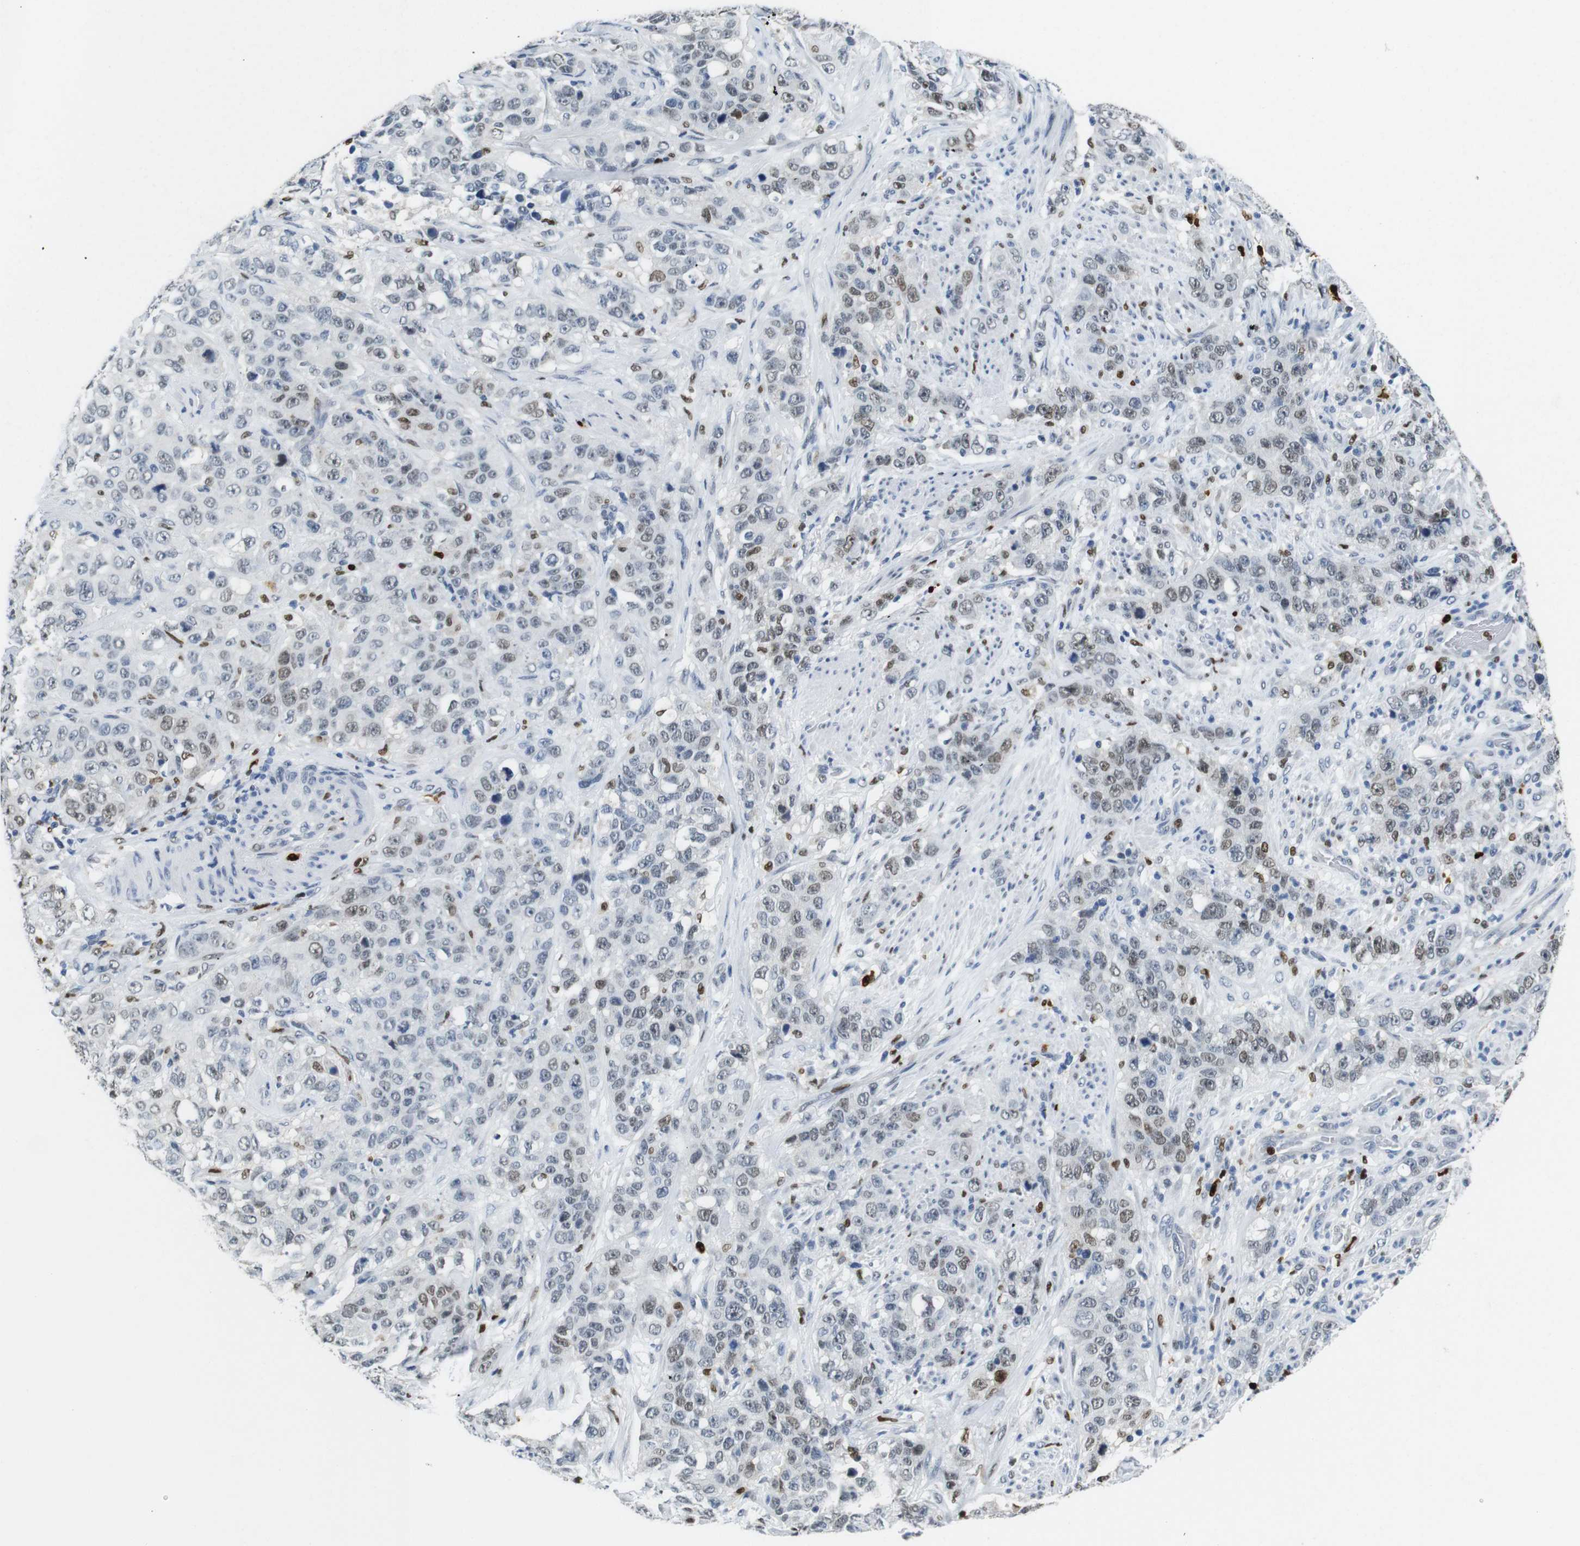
{"staining": {"intensity": "weak", "quantity": "25%-75%", "location": "nuclear"}, "tissue": "stomach cancer", "cell_type": "Tumor cells", "image_type": "cancer", "snomed": [{"axis": "morphology", "description": "Adenocarcinoma, NOS"}, {"axis": "topography", "description": "Stomach"}], "caption": "Immunohistochemical staining of stomach adenocarcinoma demonstrates low levels of weak nuclear expression in about 25%-75% of tumor cells.", "gene": "IRF8", "patient": {"sex": "male", "age": 48}}